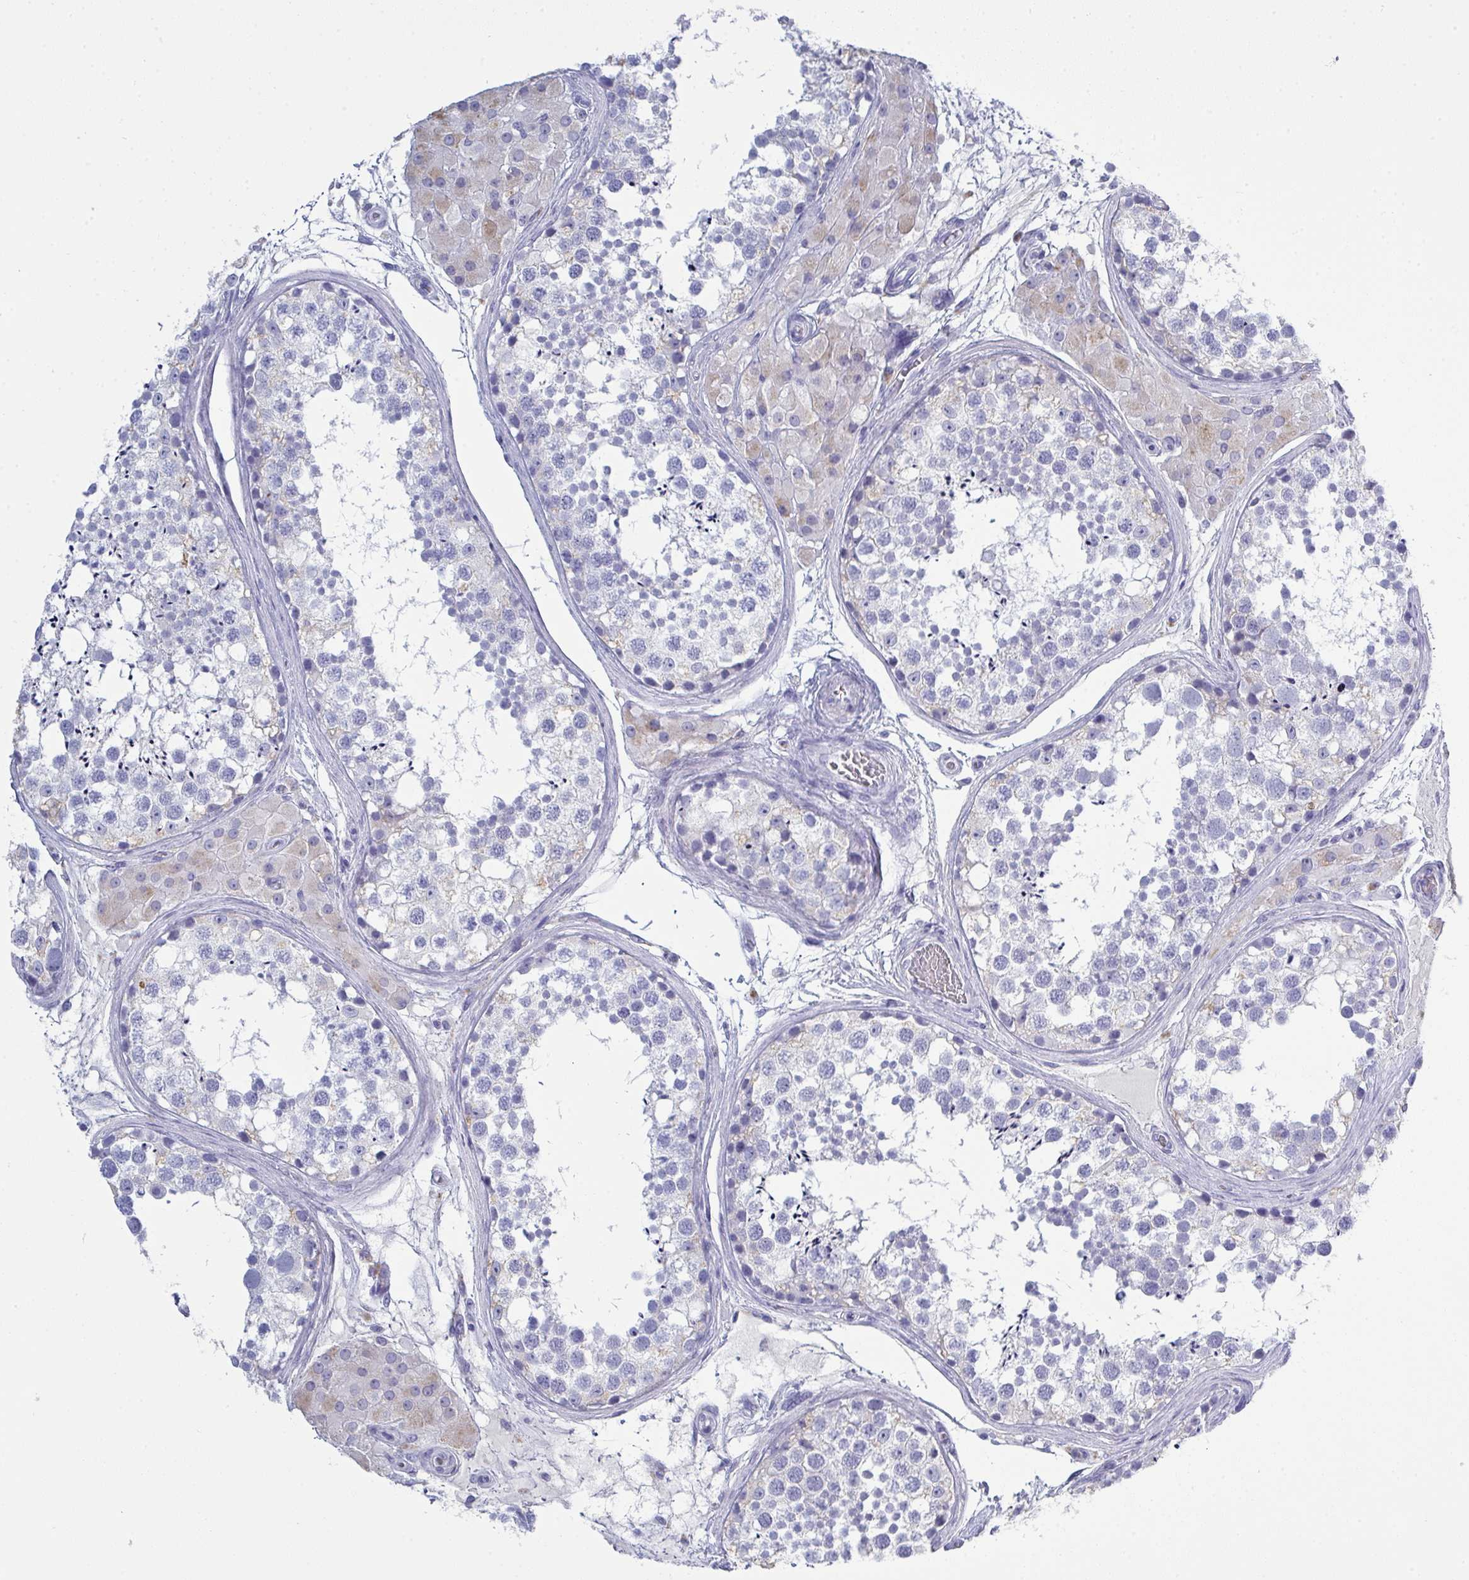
{"staining": {"intensity": "negative", "quantity": "none", "location": "none"}, "tissue": "testis", "cell_type": "Cells in seminiferous ducts", "image_type": "normal", "snomed": [{"axis": "morphology", "description": "Normal tissue, NOS"}, {"axis": "morphology", "description": "Seminoma, NOS"}, {"axis": "topography", "description": "Testis"}], "caption": "The immunohistochemistry histopathology image has no significant staining in cells in seminiferous ducts of testis. (Brightfield microscopy of DAB (3,3'-diaminobenzidine) immunohistochemistry at high magnification).", "gene": "SERPINB10", "patient": {"sex": "male", "age": 65}}